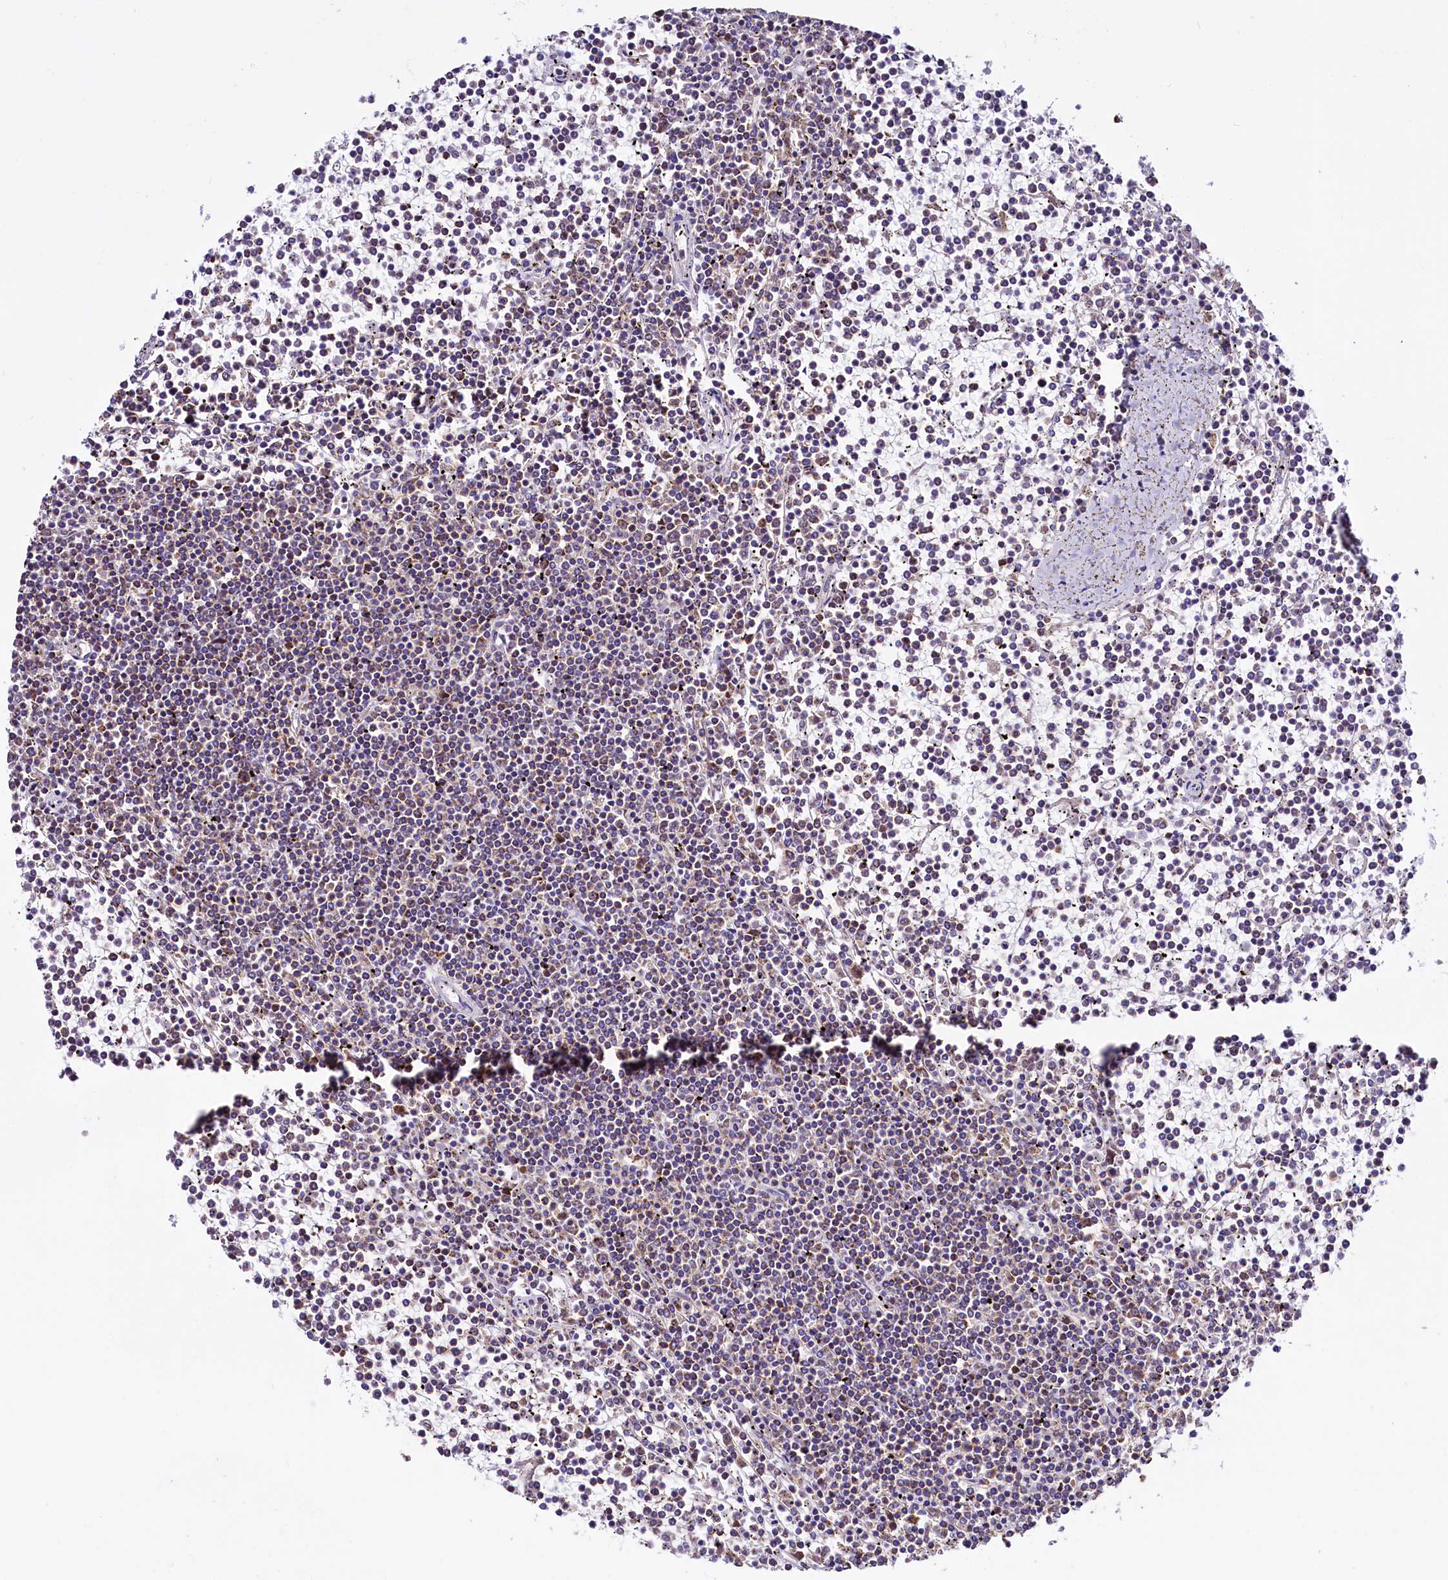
{"staining": {"intensity": "weak", "quantity": "25%-75%", "location": "cytoplasmic/membranous"}, "tissue": "lymphoma", "cell_type": "Tumor cells", "image_type": "cancer", "snomed": [{"axis": "morphology", "description": "Malignant lymphoma, non-Hodgkin's type, Low grade"}, {"axis": "topography", "description": "Spleen"}], "caption": "A brown stain shows weak cytoplasmic/membranous positivity of a protein in human lymphoma tumor cells.", "gene": "STARD5", "patient": {"sex": "female", "age": 19}}